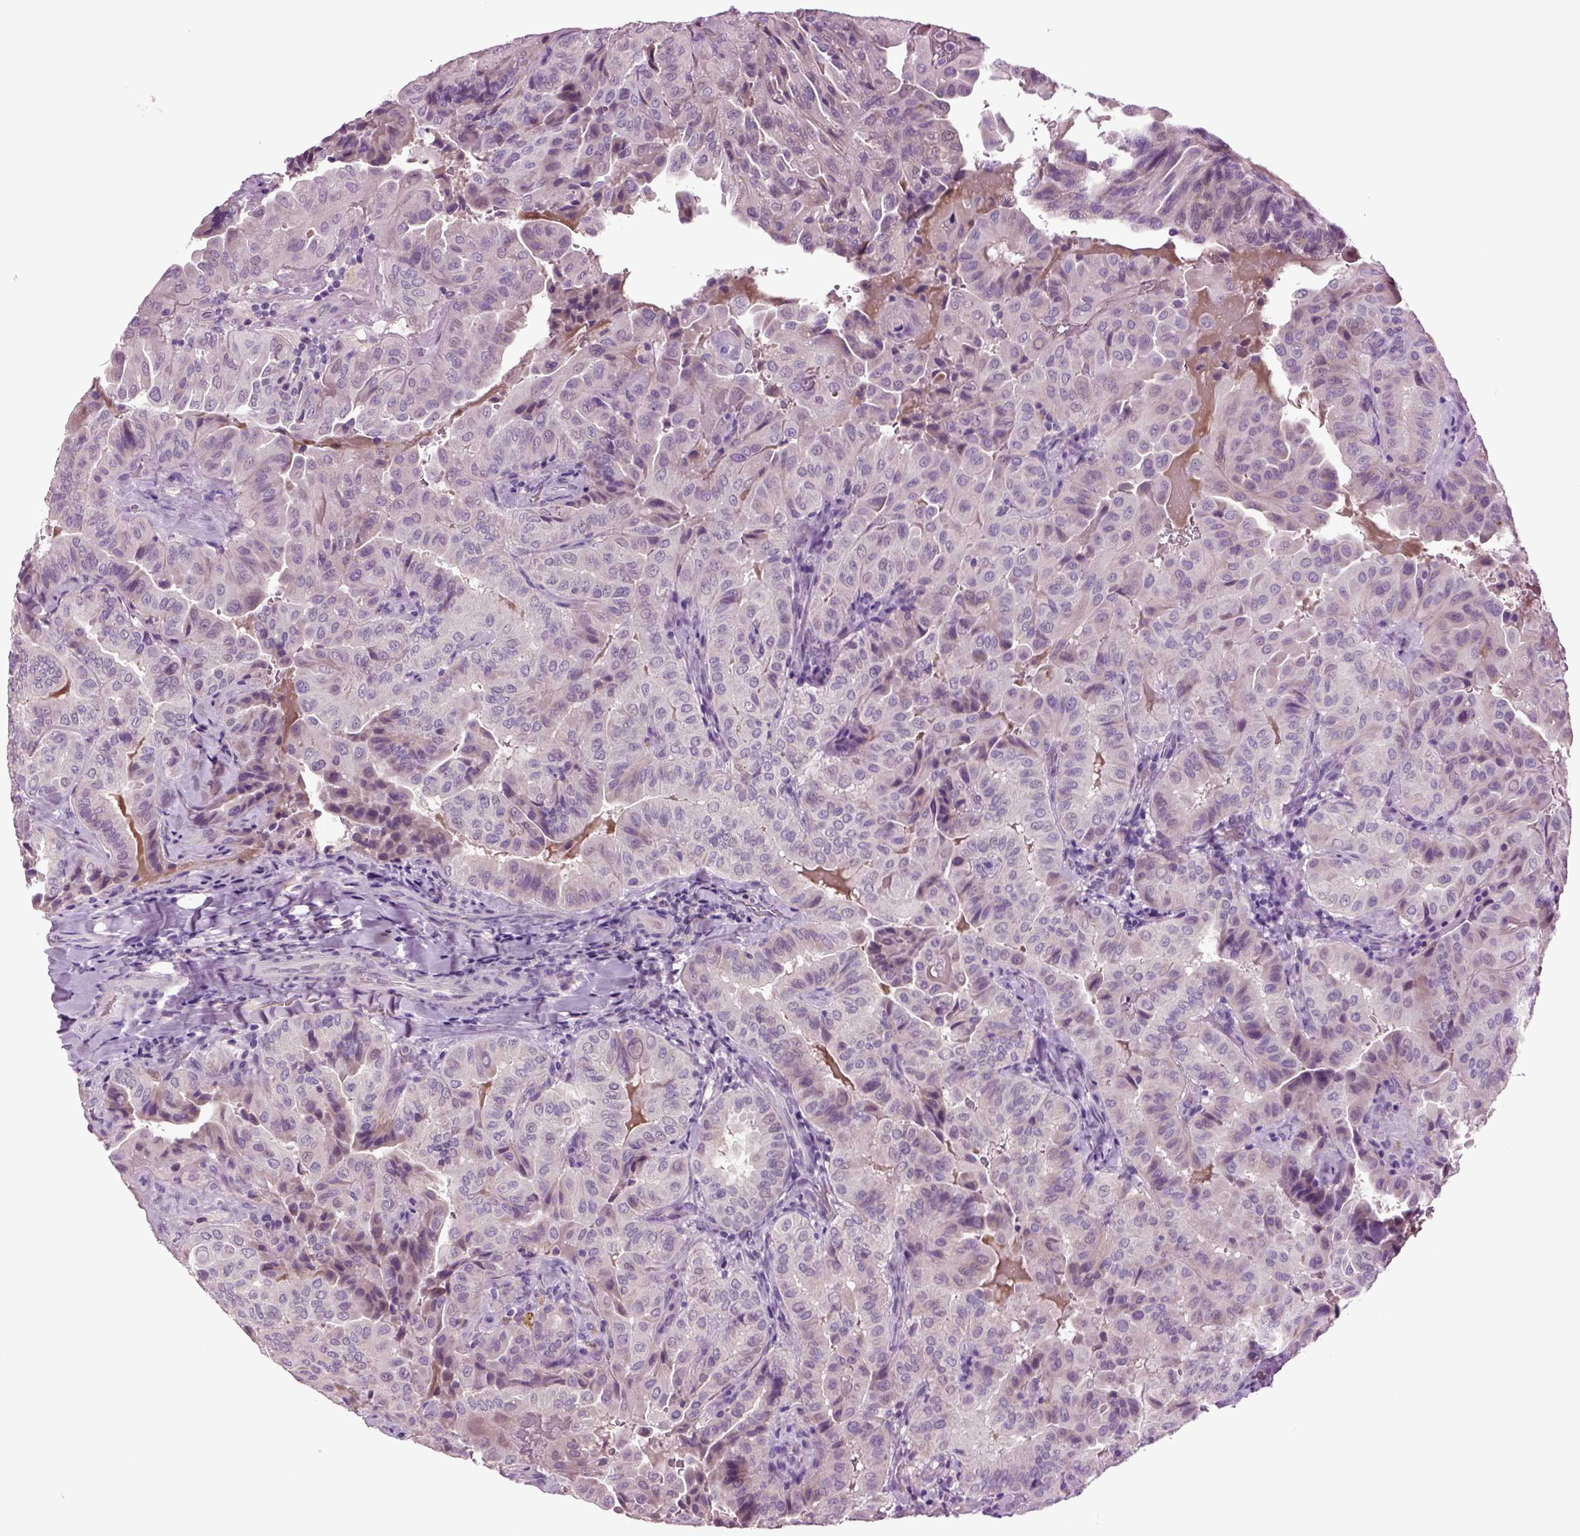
{"staining": {"intensity": "negative", "quantity": "none", "location": "none"}, "tissue": "thyroid cancer", "cell_type": "Tumor cells", "image_type": "cancer", "snomed": [{"axis": "morphology", "description": "Papillary adenocarcinoma, NOS"}, {"axis": "topography", "description": "Thyroid gland"}], "caption": "IHC photomicrograph of neoplastic tissue: human thyroid papillary adenocarcinoma stained with DAB demonstrates no significant protein expression in tumor cells.", "gene": "FGF11", "patient": {"sex": "female", "age": 68}}